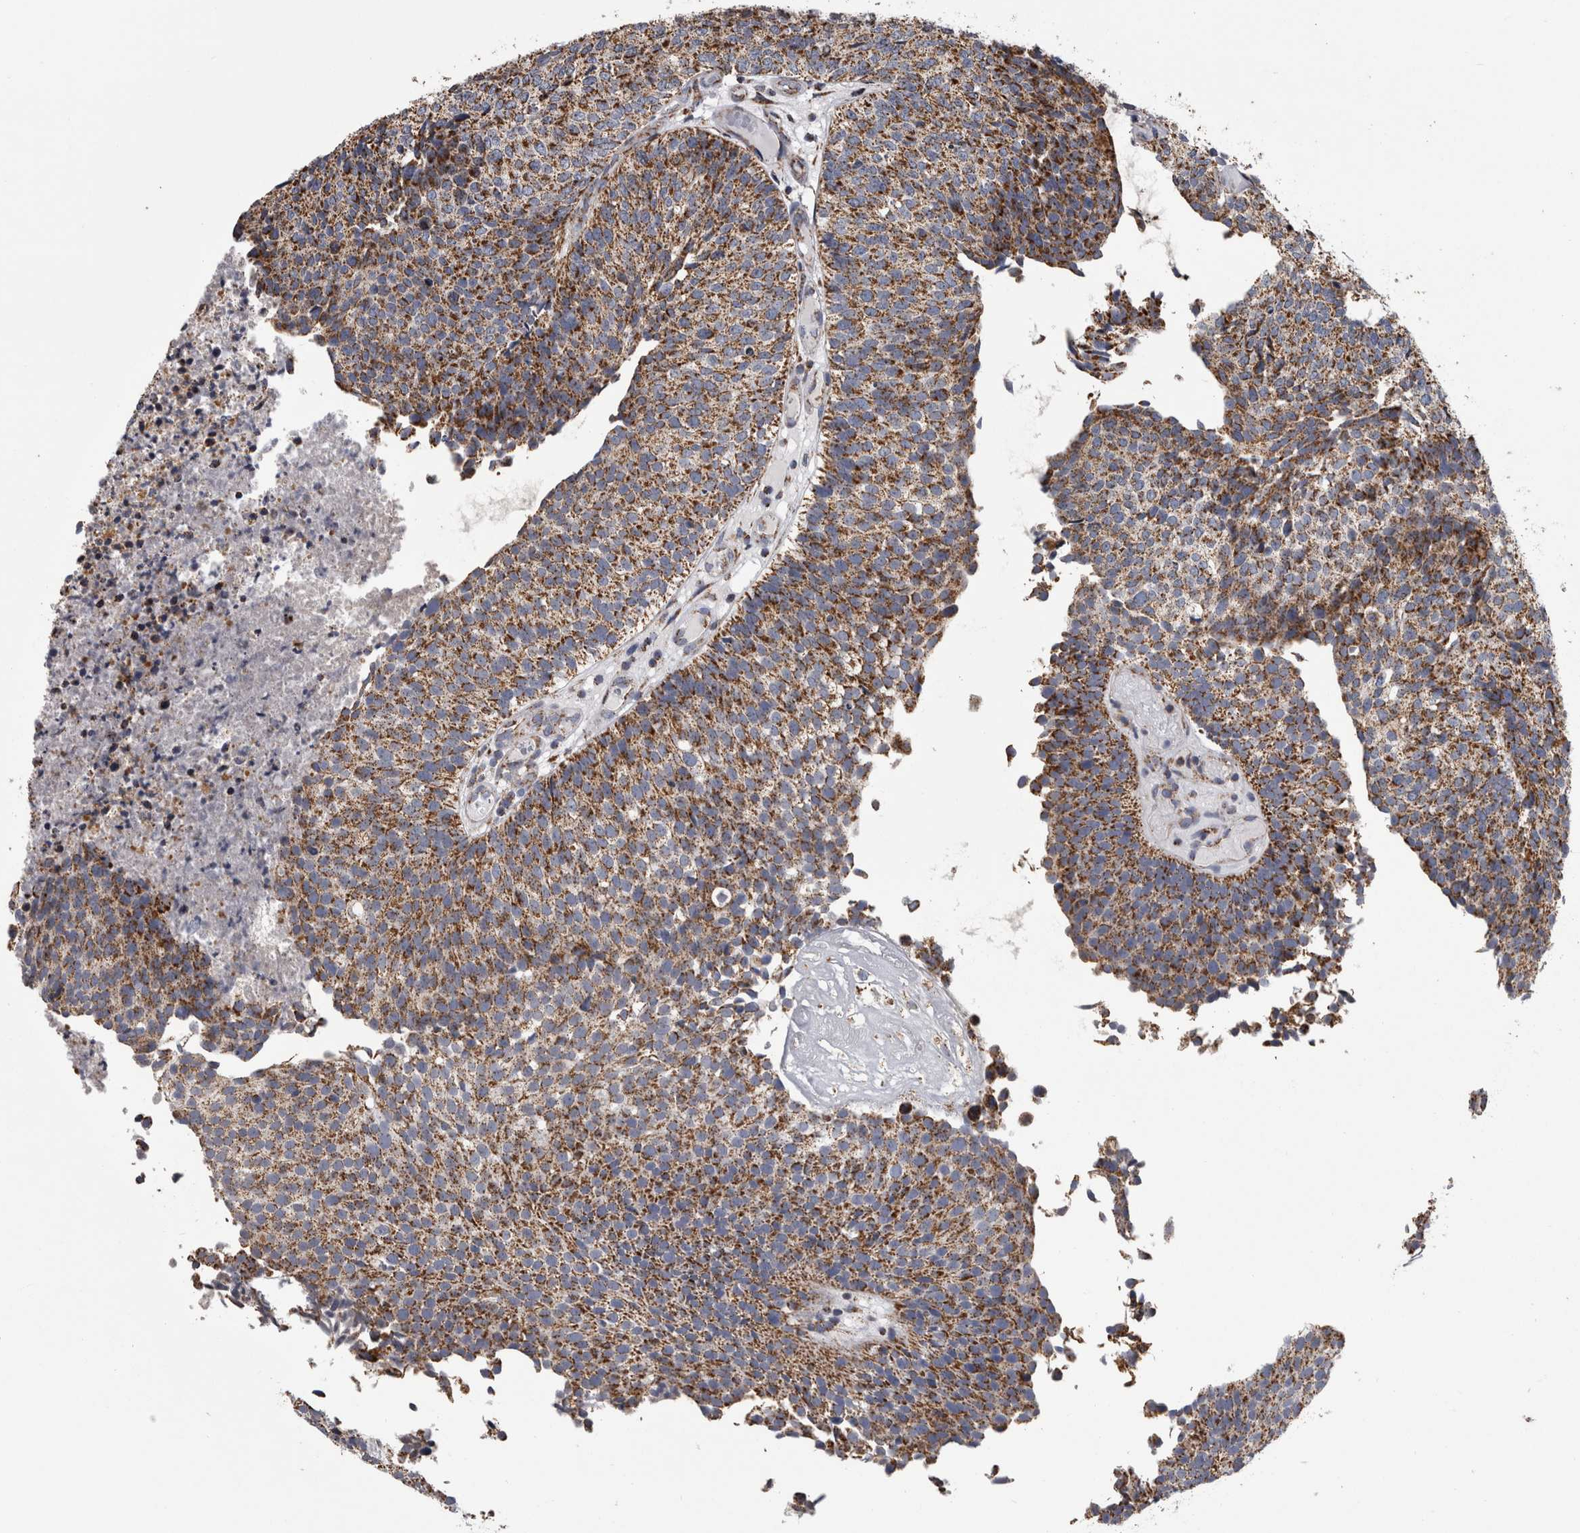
{"staining": {"intensity": "strong", "quantity": ">75%", "location": "cytoplasmic/membranous"}, "tissue": "urothelial cancer", "cell_type": "Tumor cells", "image_type": "cancer", "snomed": [{"axis": "morphology", "description": "Urothelial carcinoma, Low grade"}, {"axis": "topography", "description": "Urinary bladder"}], "caption": "Urothelial carcinoma (low-grade) stained with IHC shows strong cytoplasmic/membranous positivity in about >75% of tumor cells.", "gene": "MDH2", "patient": {"sex": "male", "age": 86}}